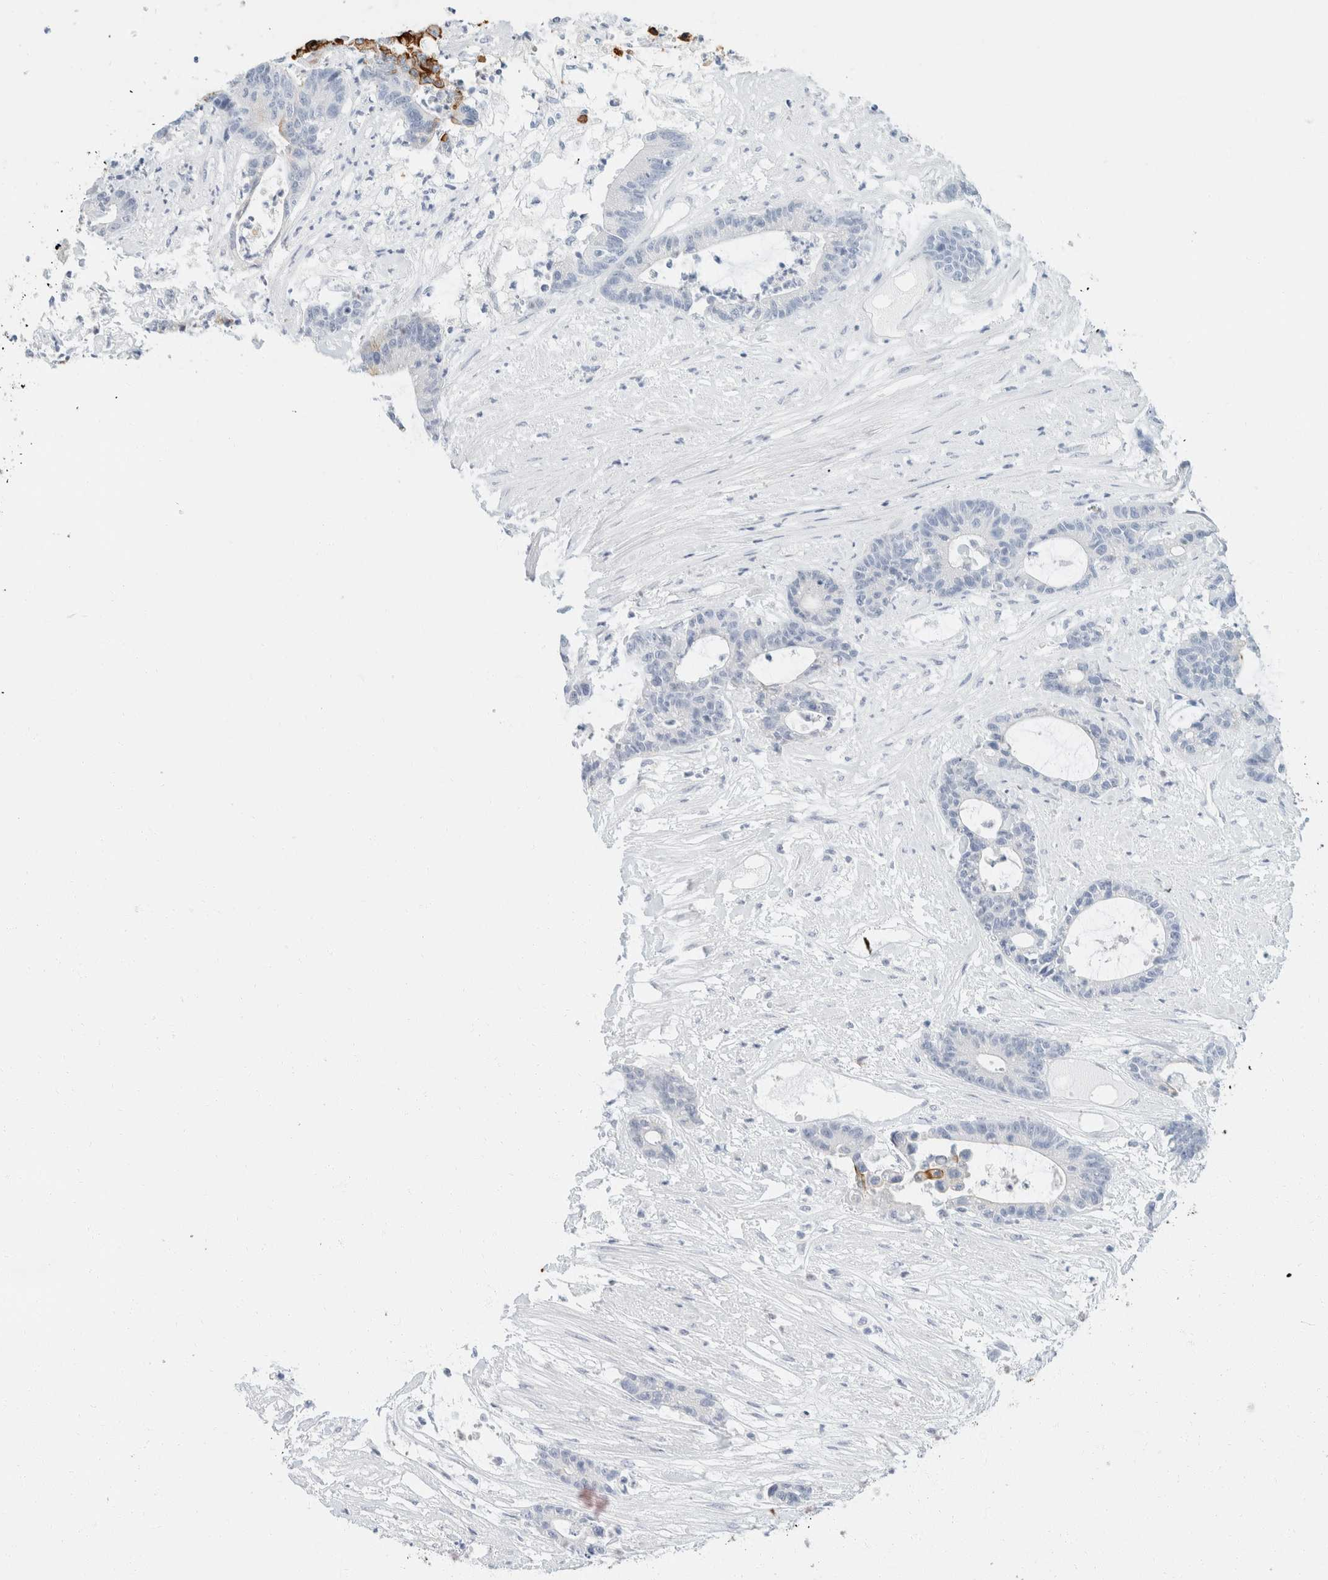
{"staining": {"intensity": "strong", "quantity": "<25%", "location": "cytoplasmic/membranous"}, "tissue": "colorectal cancer", "cell_type": "Tumor cells", "image_type": "cancer", "snomed": [{"axis": "morphology", "description": "Adenocarcinoma, NOS"}, {"axis": "topography", "description": "Colon"}], "caption": "Colorectal cancer stained for a protein exhibits strong cytoplasmic/membranous positivity in tumor cells.", "gene": "KRT20", "patient": {"sex": "female", "age": 84}}